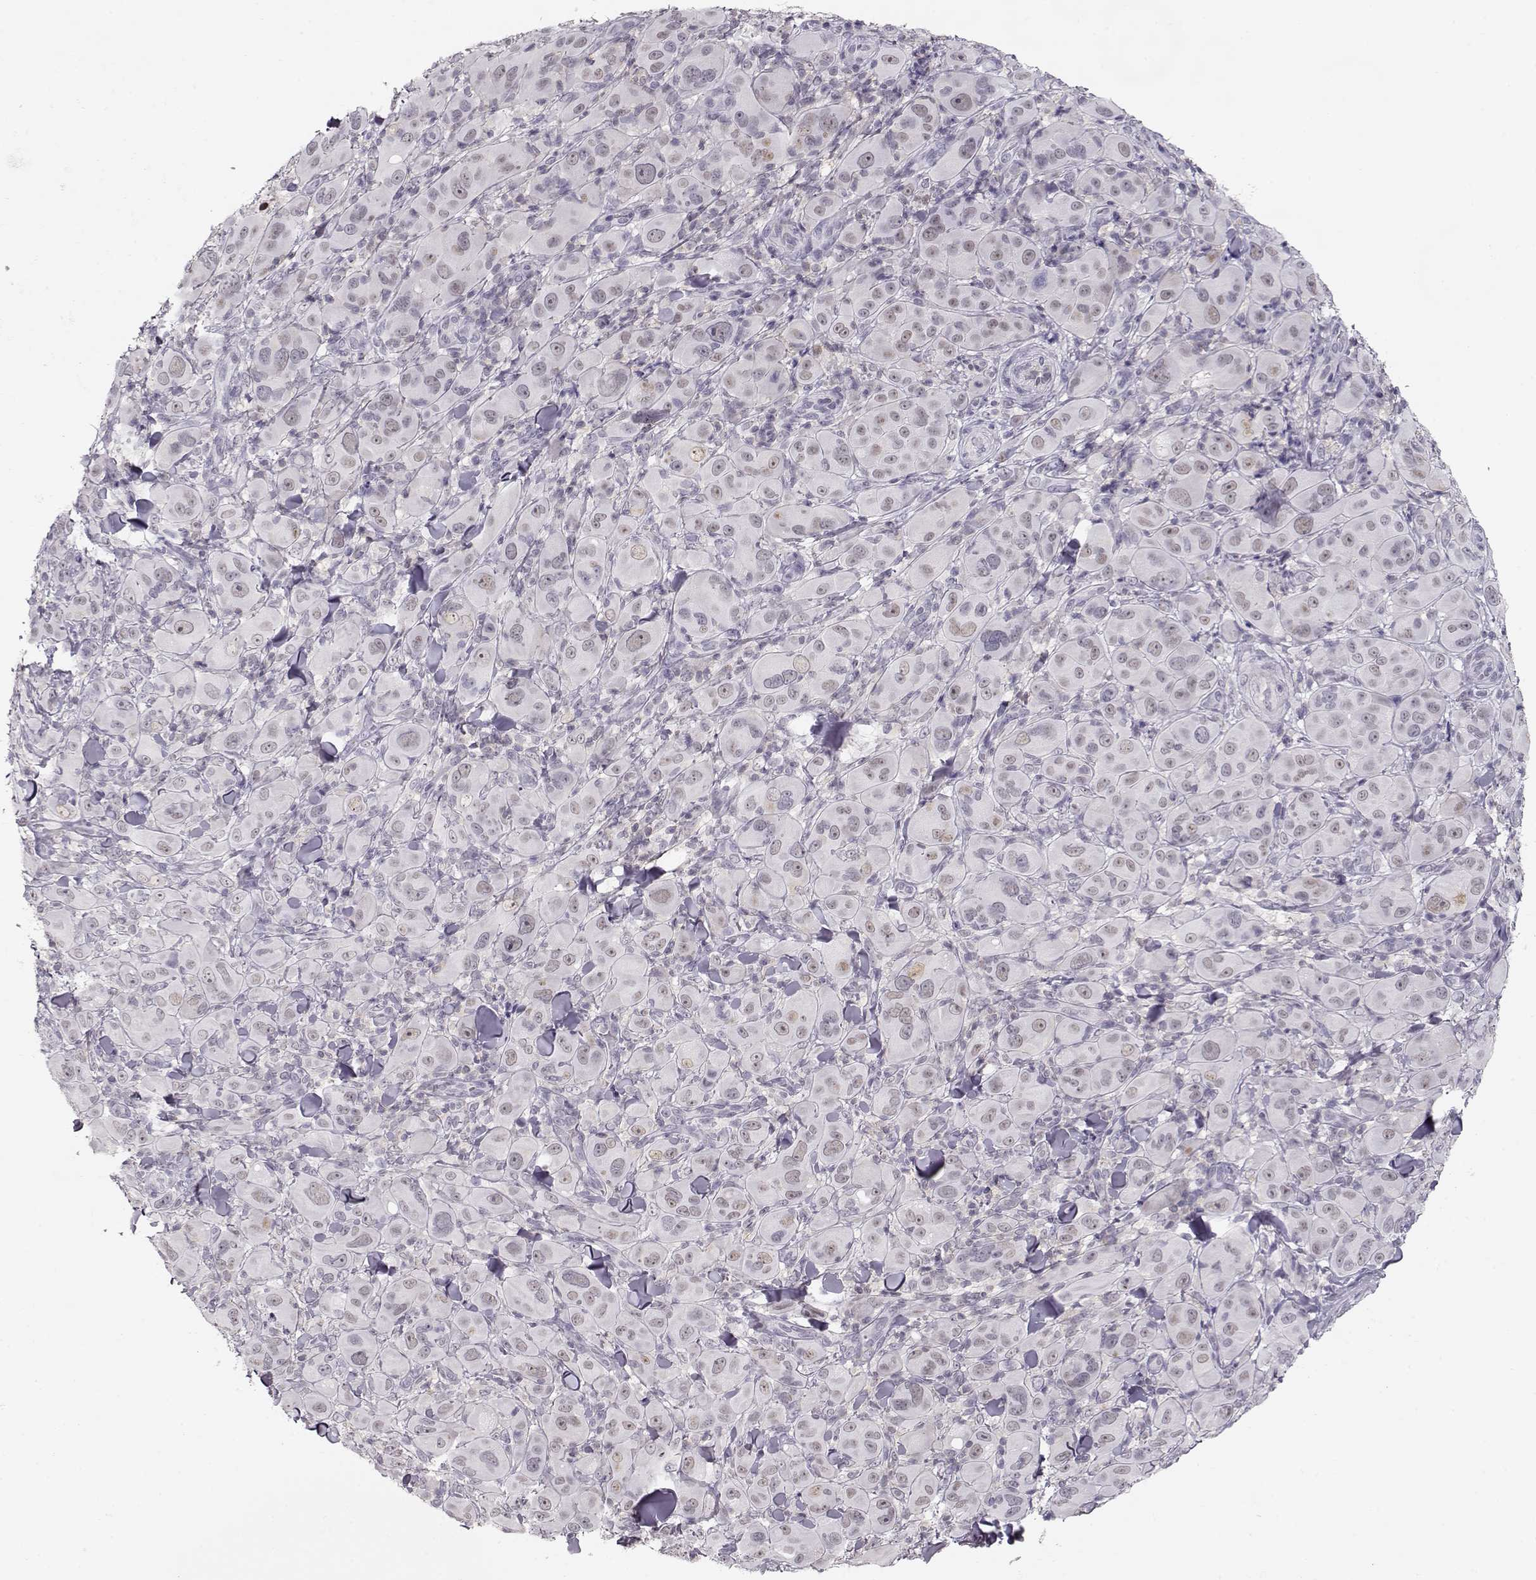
{"staining": {"intensity": "negative", "quantity": "none", "location": "none"}, "tissue": "melanoma", "cell_type": "Tumor cells", "image_type": "cancer", "snomed": [{"axis": "morphology", "description": "Malignant melanoma, NOS"}, {"axis": "topography", "description": "Skin"}], "caption": "Tumor cells show no significant staining in malignant melanoma.", "gene": "TEPP", "patient": {"sex": "female", "age": 87}}